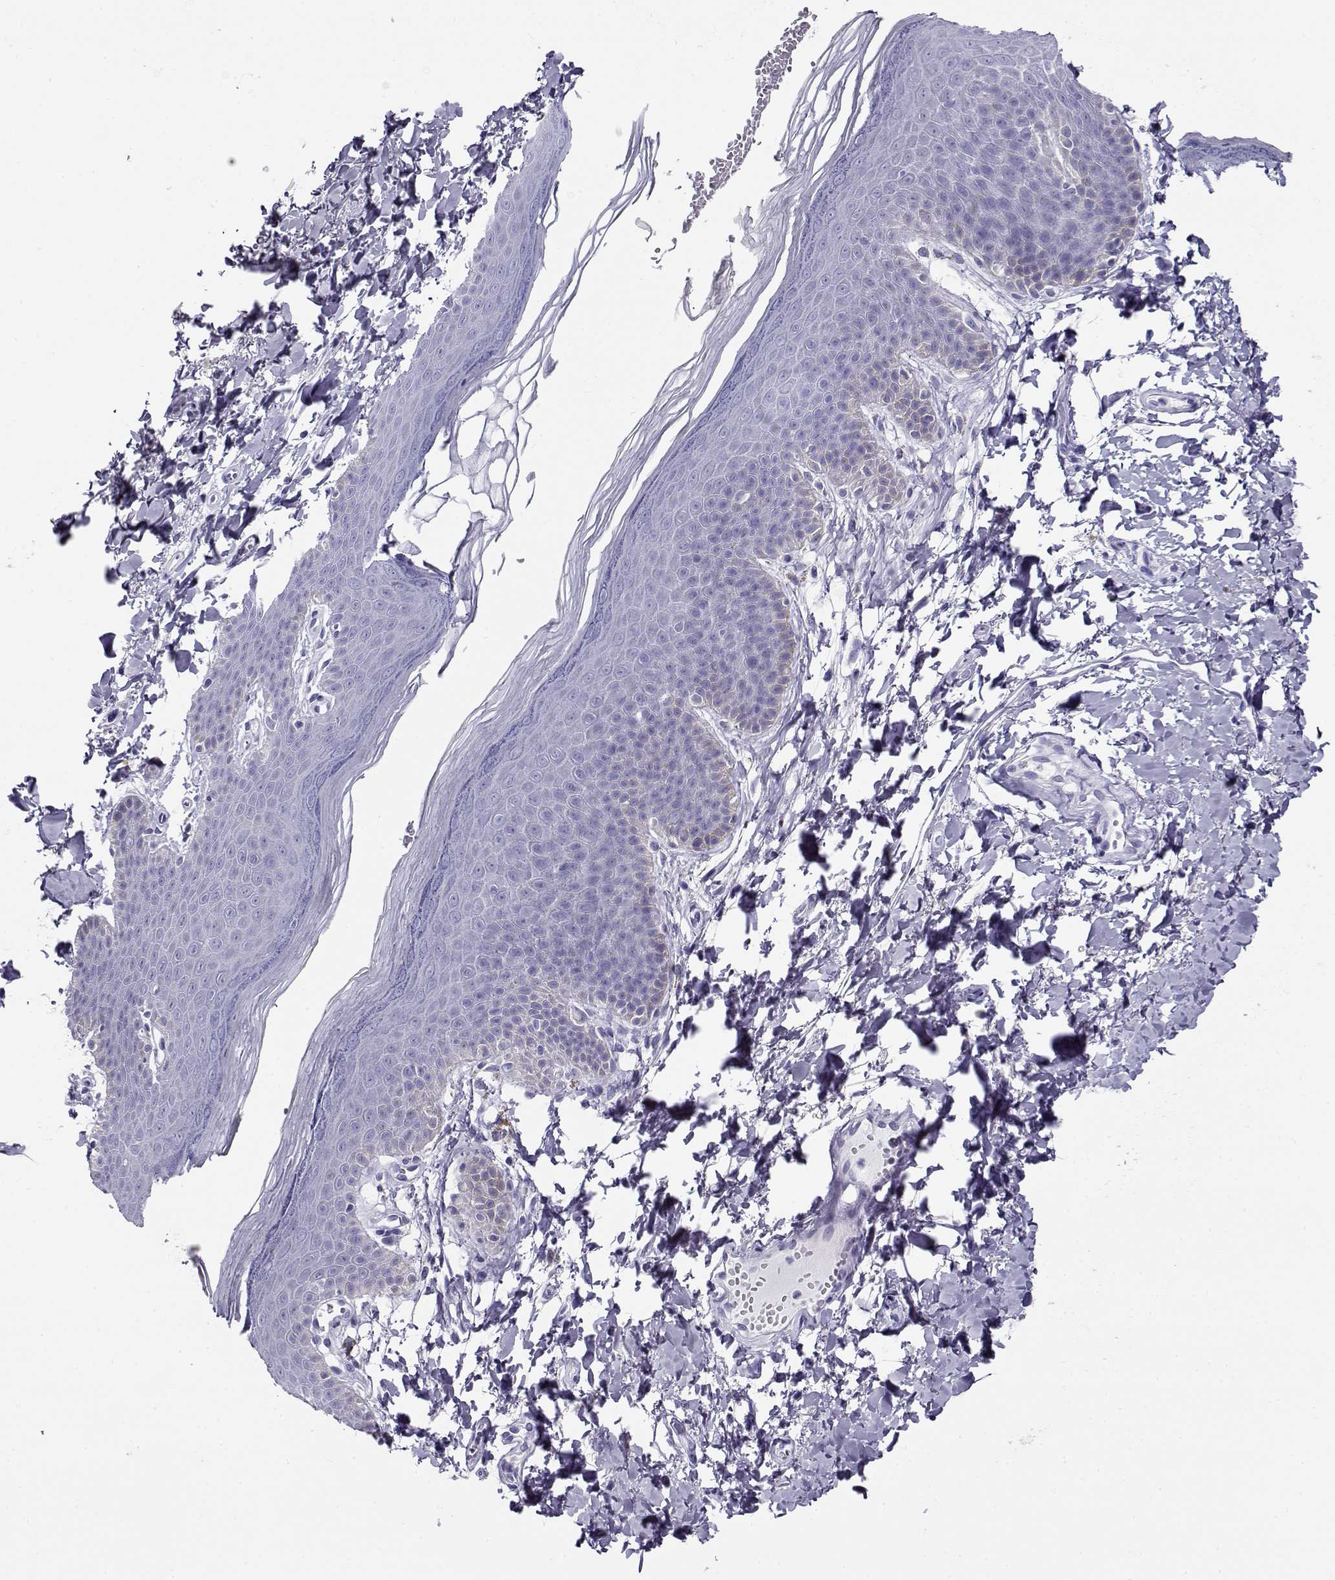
{"staining": {"intensity": "negative", "quantity": "none", "location": "none"}, "tissue": "skin", "cell_type": "Epidermal cells", "image_type": "normal", "snomed": [{"axis": "morphology", "description": "Normal tissue, NOS"}, {"axis": "topography", "description": "Anal"}], "caption": "An immunohistochemistry (IHC) micrograph of normal skin is shown. There is no staining in epidermal cells of skin.", "gene": "CABS1", "patient": {"sex": "male", "age": 53}}